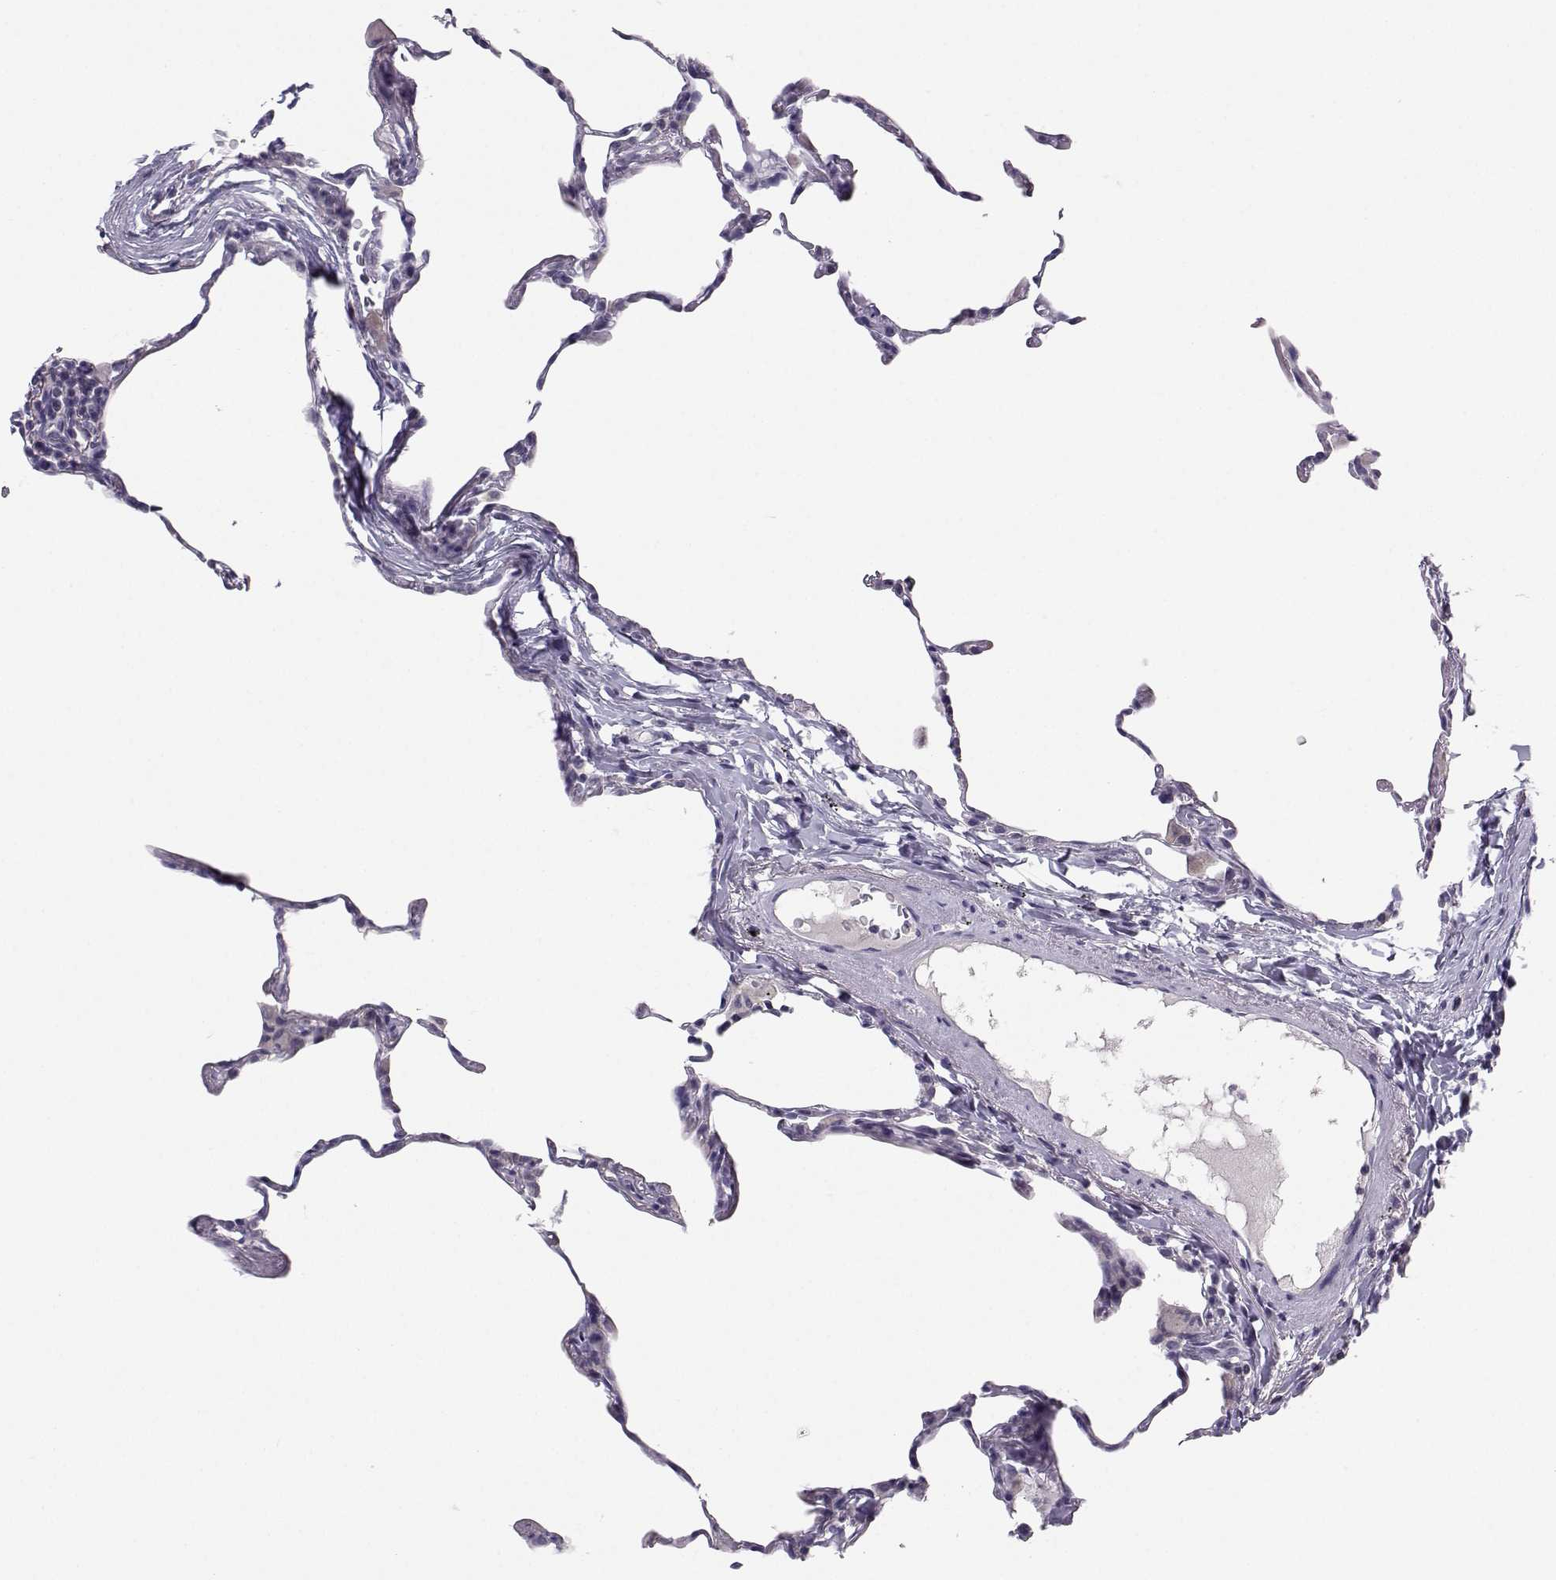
{"staining": {"intensity": "negative", "quantity": "none", "location": "none"}, "tissue": "lung", "cell_type": "Alveolar cells", "image_type": "normal", "snomed": [{"axis": "morphology", "description": "Normal tissue, NOS"}, {"axis": "topography", "description": "Lung"}], "caption": "IHC histopathology image of normal human lung stained for a protein (brown), which reveals no positivity in alveolar cells.", "gene": "MROH7", "patient": {"sex": "female", "age": 57}}